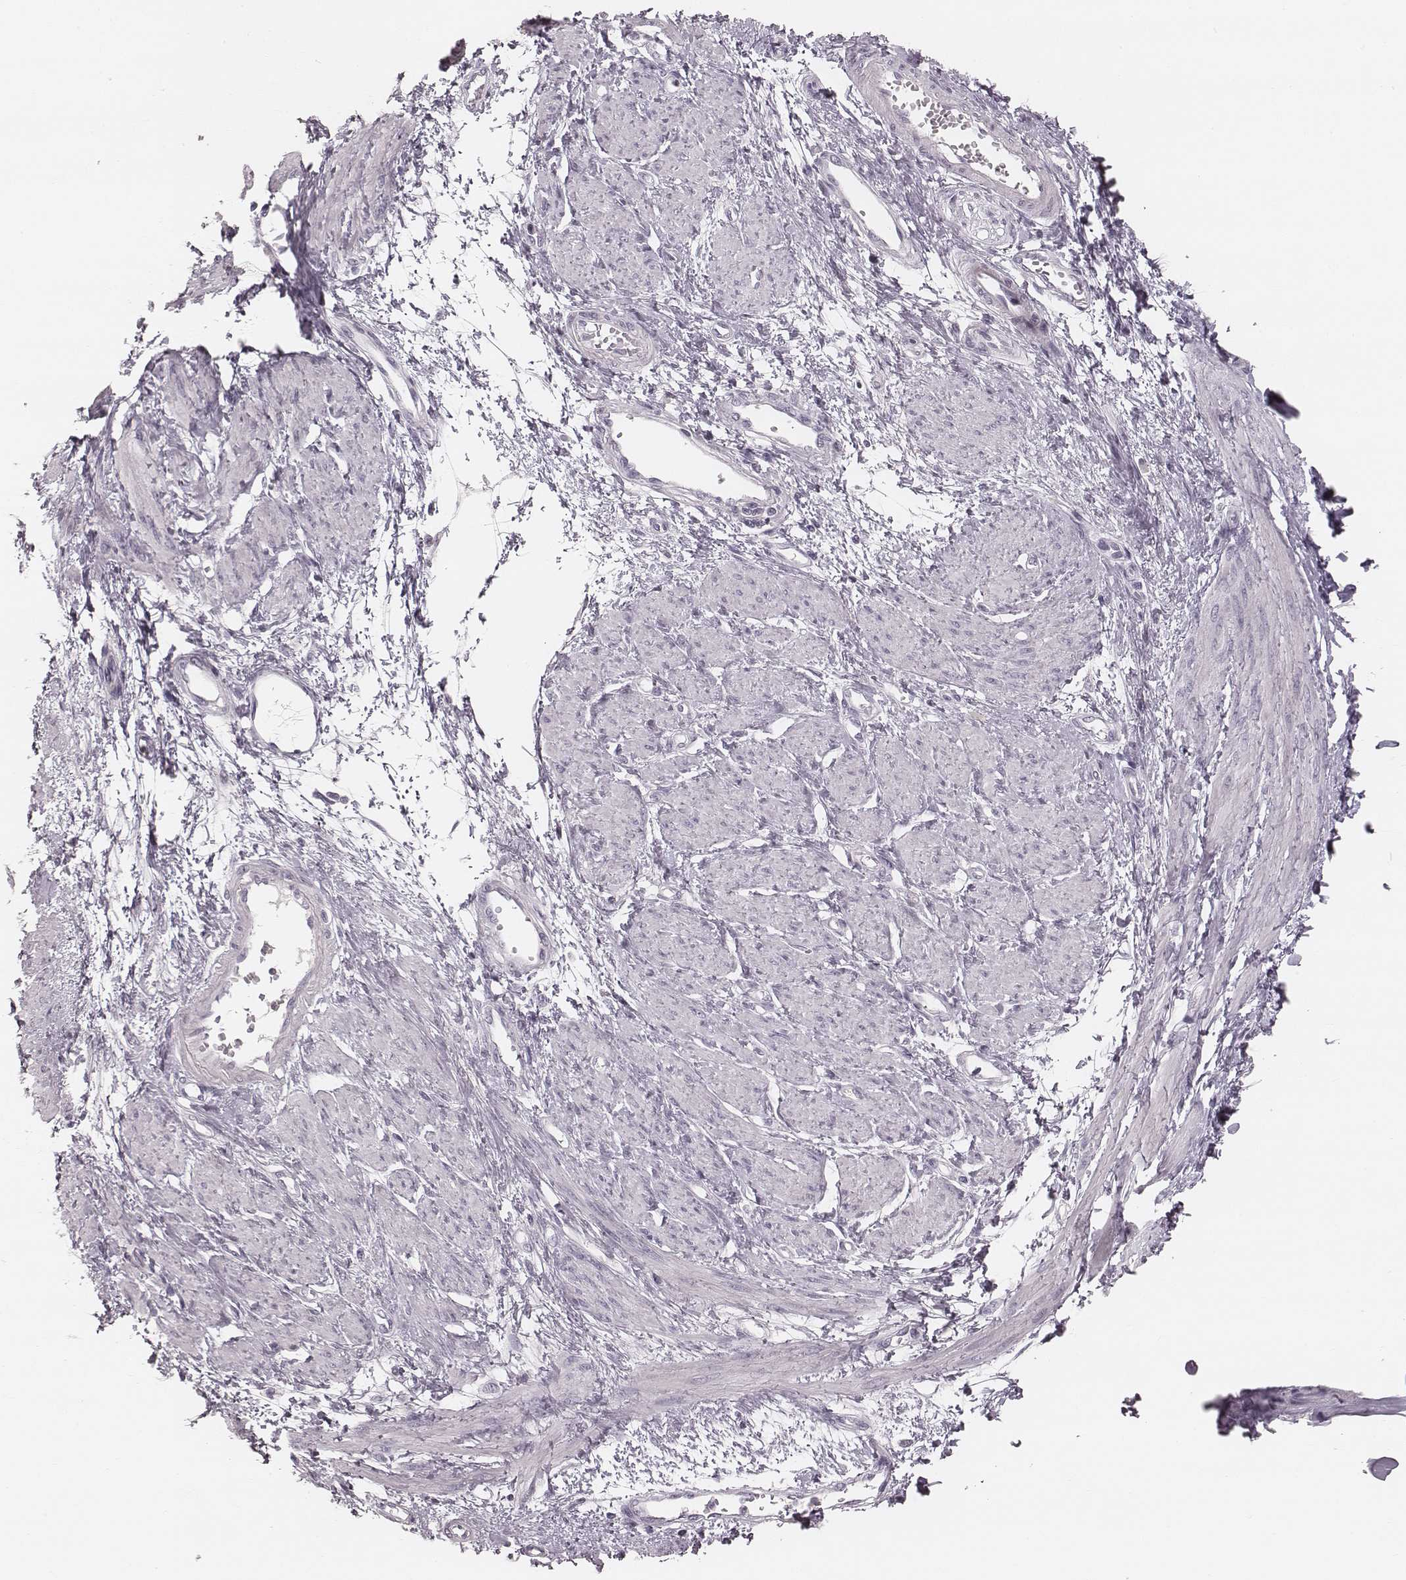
{"staining": {"intensity": "negative", "quantity": "none", "location": "none"}, "tissue": "smooth muscle", "cell_type": "Smooth muscle cells", "image_type": "normal", "snomed": [{"axis": "morphology", "description": "Normal tissue, NOS"}, {"axis": "topography", "description": "Smooth muscle"}, {"axis": "topography", "description": "Uterus"}], "caption": "IHC of unremarkable smooth muscle demonstrates no expression in smooth muscle cells. The staining was performed using DAB (3,3'-diaminobenzidine) to visualize the protein expression in brown, while the nuclei were stained in blue with hematoxylin (Magnification: 20x).", "gene": "S100Z", "patient": {"sex": "female", "age": 39}}